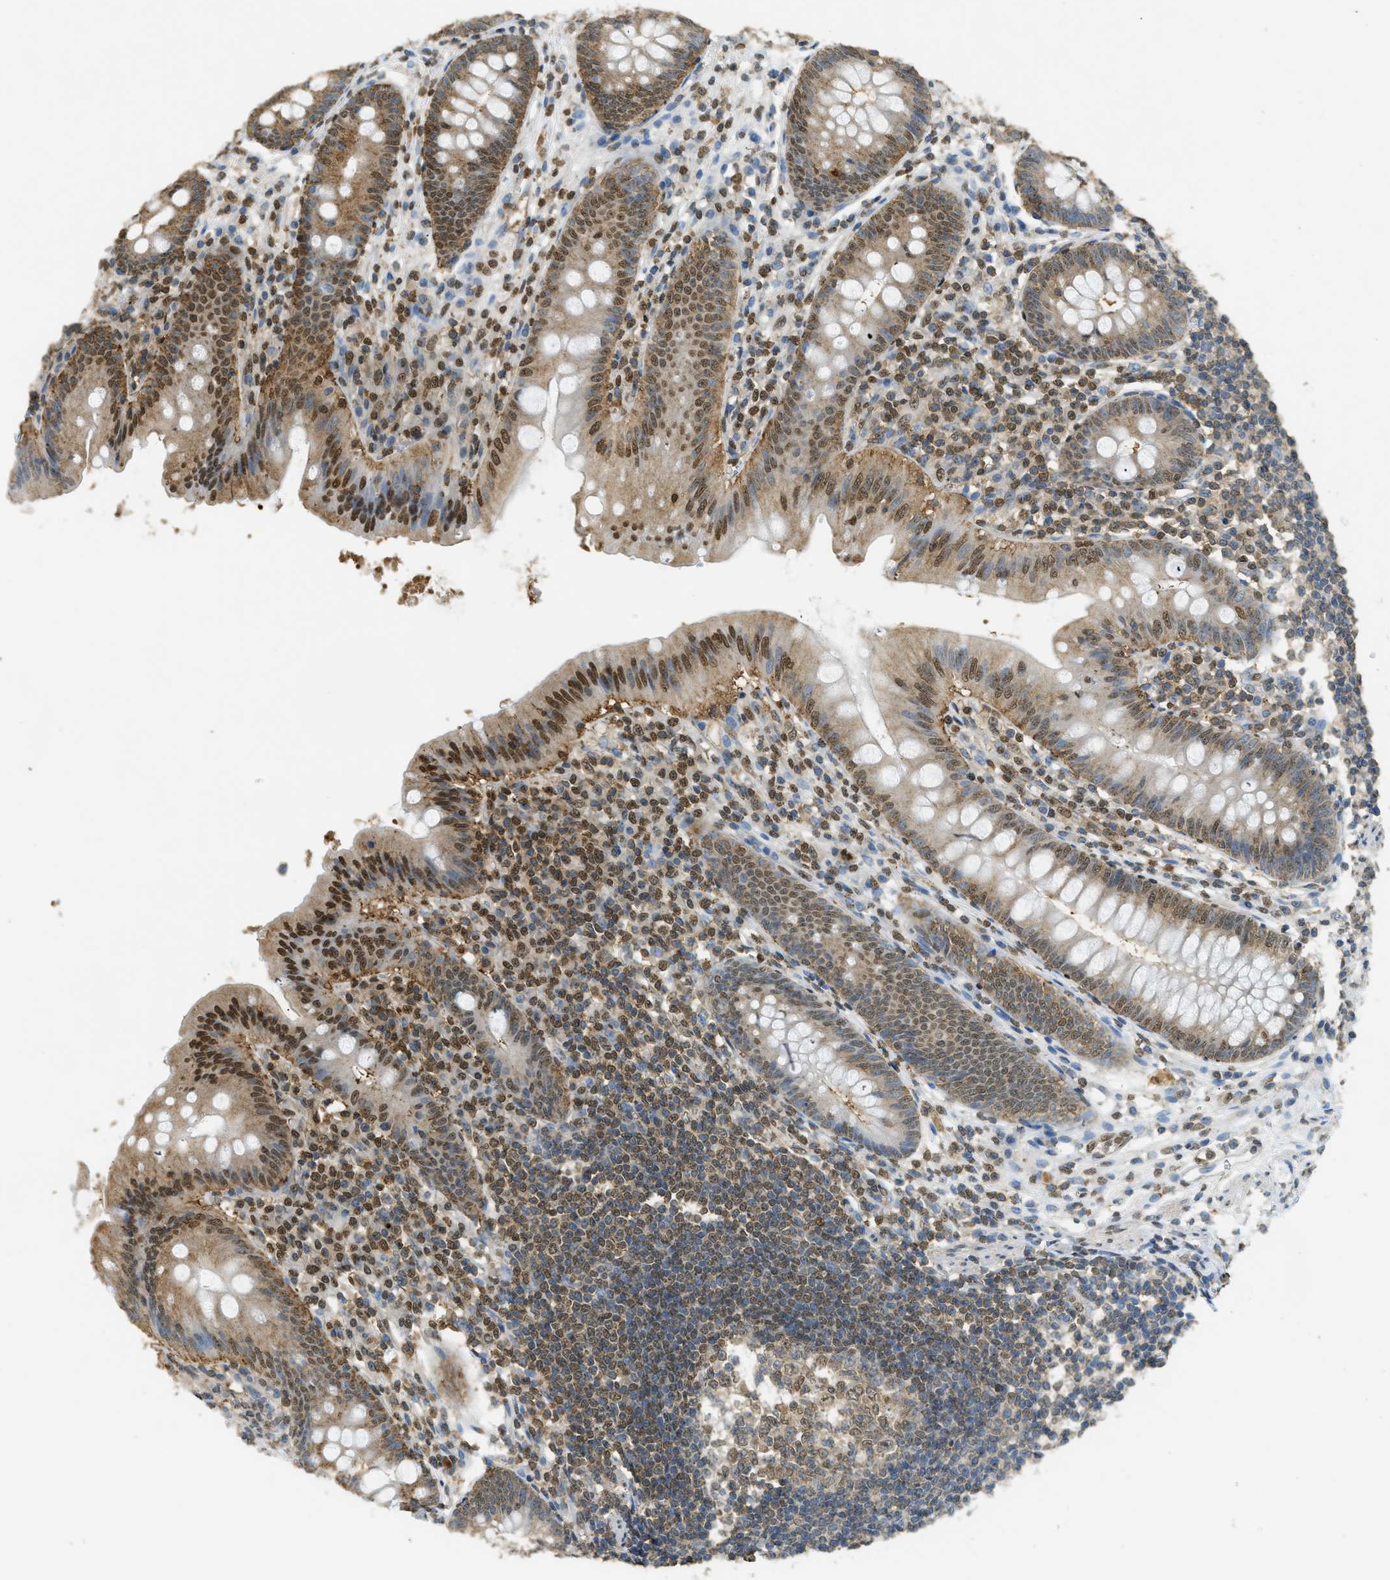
{"staining": {"intensity": "moderate", "quantity": ">75%", "location": "cytoplasmic/membranous,nuclear"}, "tissue": "appendix", "cell_type": "Glandular cells", "image_type": "normal", "snomed": [{"axis": "morphology", "description": "Normal tissue, NOS"}, {"axis": "topography", "description": "Appendix"}], "caption": "Immunohistochemistry micrograph of normal human appendix stained for a protein (brown), which displays medium levels of moderate cytoplasmic/membranous,nuclear staining in about >75% of glandular cells.", "gene": "NR5A2", "patient": {"sex": "male", "age": 56}}